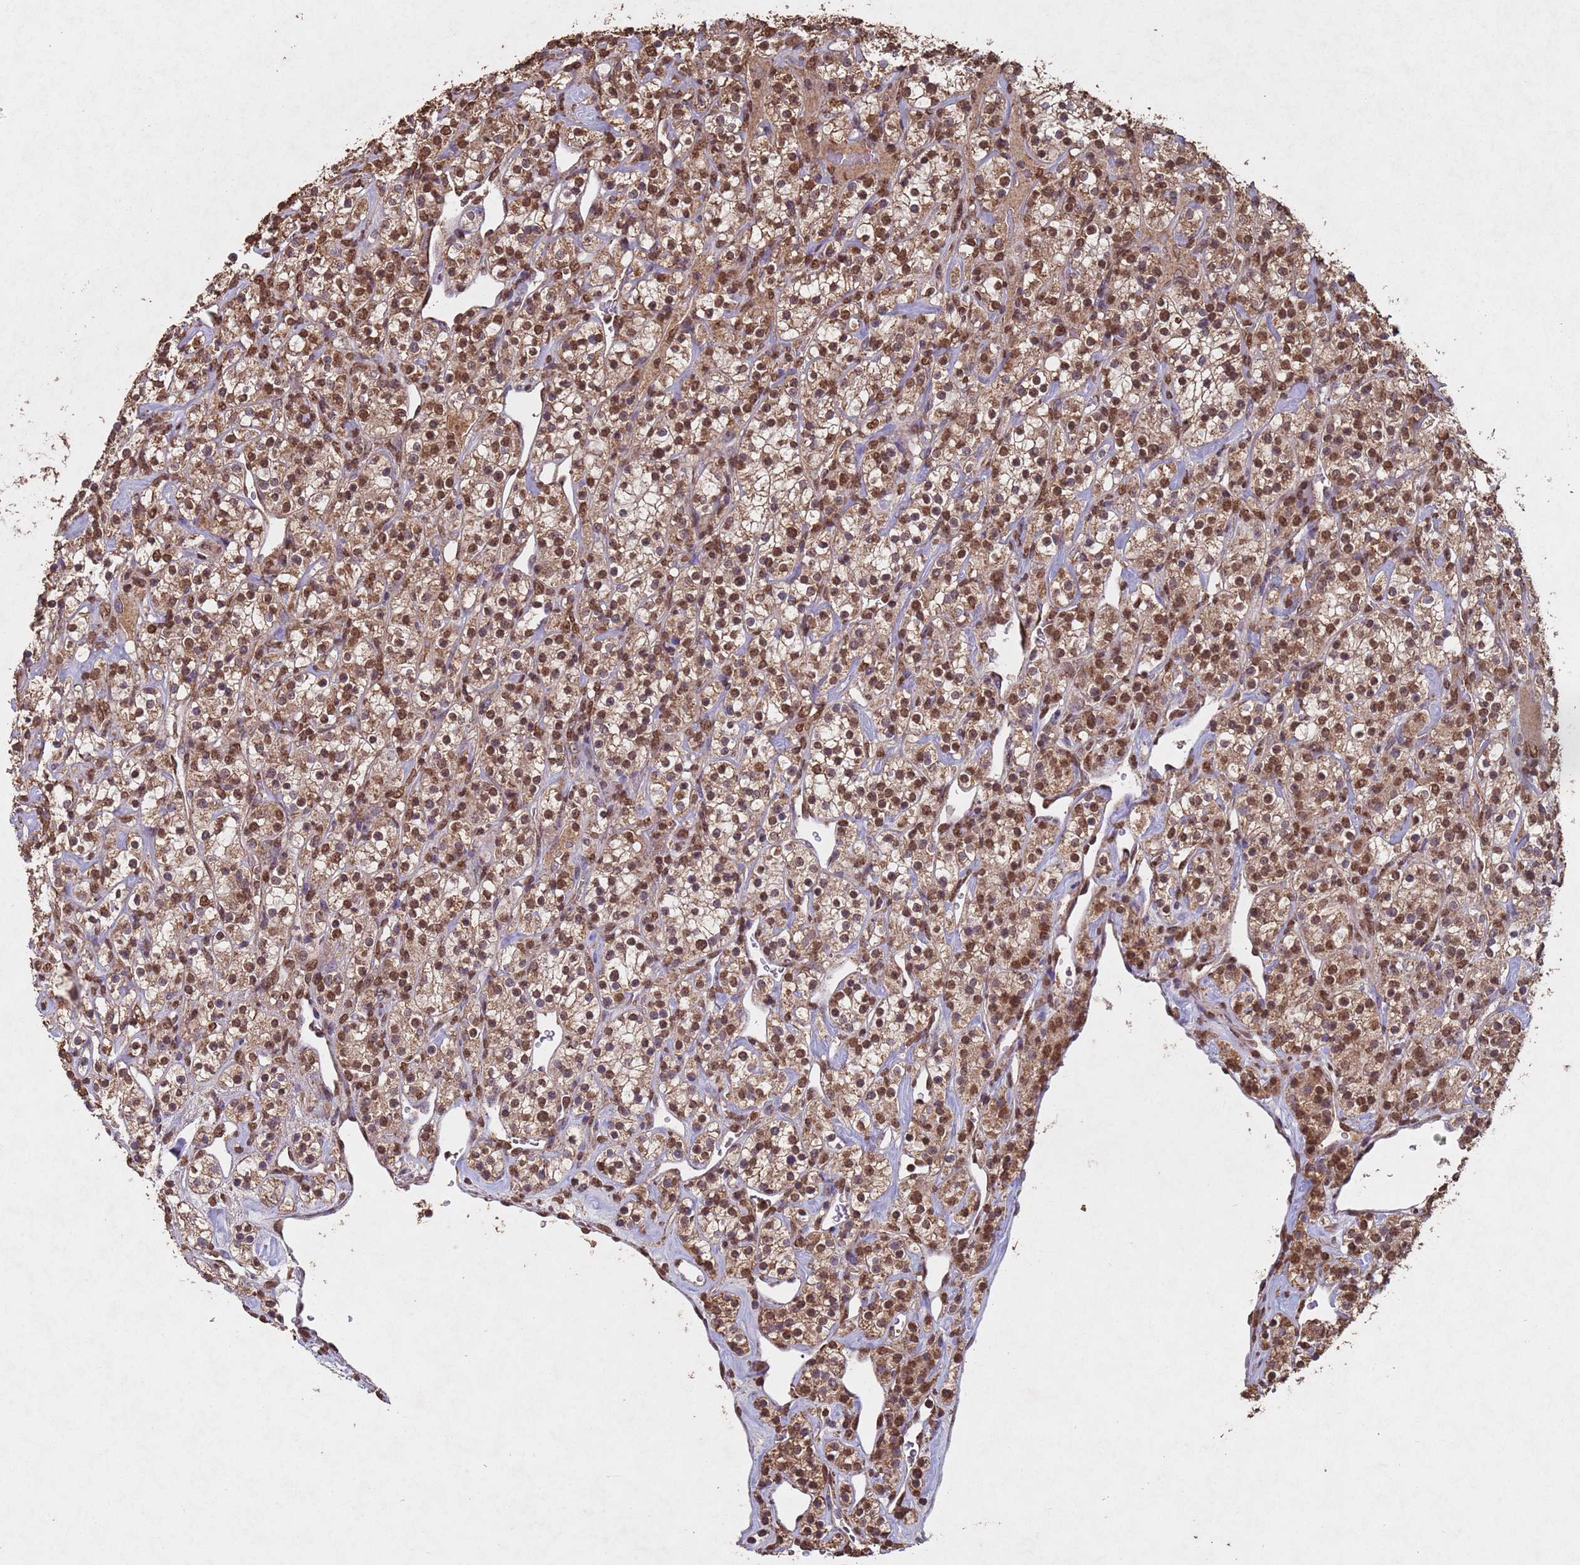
{"staining": {"intensity": "moderate", "quantity": ">75%", "location": "cytoplasmic/membranous,nuclear"}, "tissue": "renal cancer", "cell_type": "Tumor cells", "image_type": "cancer", "snomed": [{"axis": "morphology", "description": "Adenocarcinoma, NOS"}, {"axis": "topography", "description": "Kidney"}], "caption": "Moderate cytoplasmic/membranous and nuclear positivity for a protein is present in about >75% of tumor cells of renal cancer using IHC.", "gene": "HDAC10", "patient": {"sex": "male", "age": 77}}